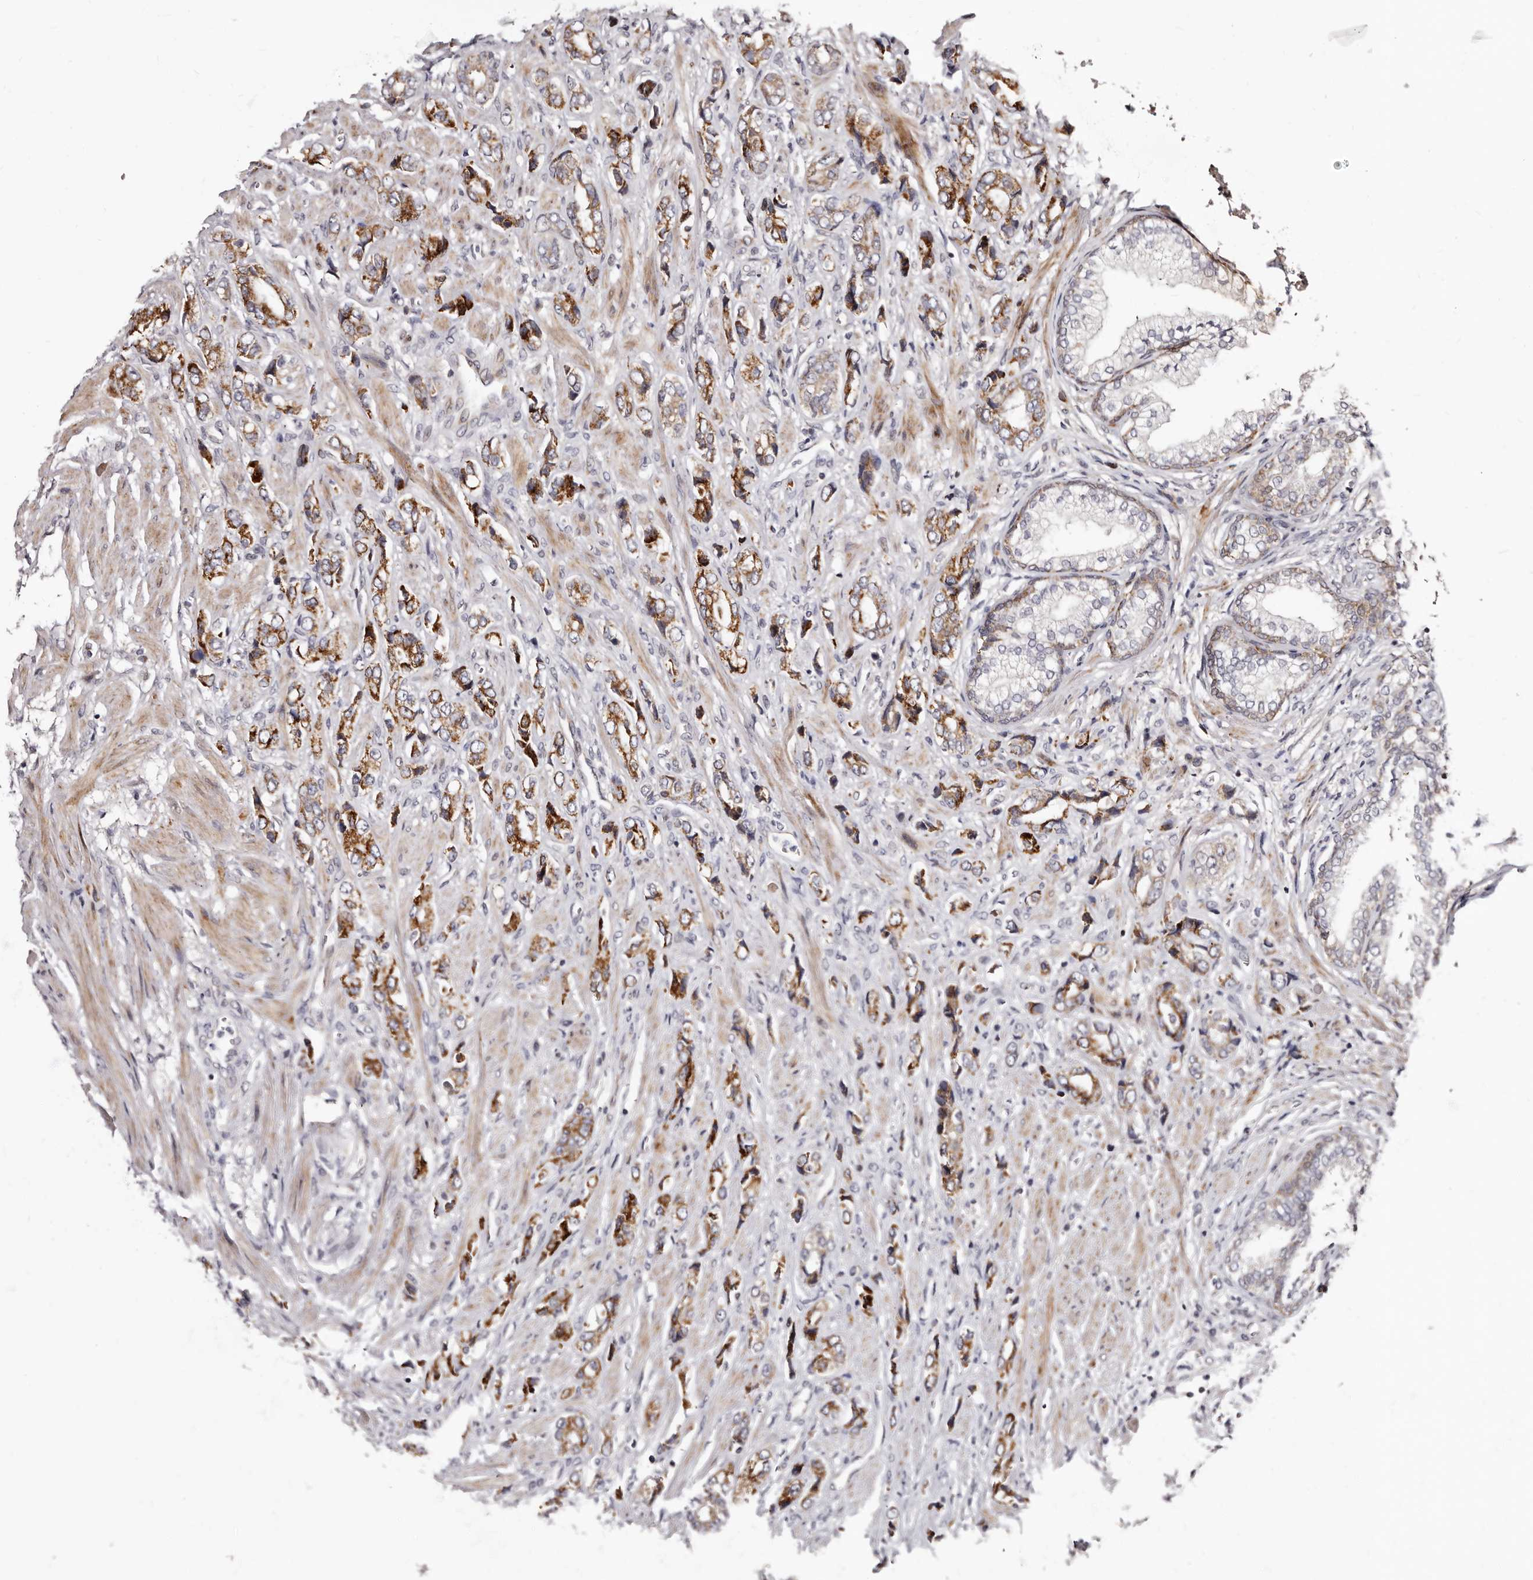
{"staining": {"intensity": "moderate", "quantity": ">75%", "location": "cytoplasmic/membranous"}, "tissue": "prostate cancer", "cell_type": "Tumor cells", "image_type": "cancer", "snomed": [{"axis": "morphology", "description": "Adenocarcinoma, High grade"}, {"axis": "topography", "description": "Prostate"}], "caption": "Prostate cancer (high-grade adenocarcinoma) stained with a protein marker reveals moderate staining in tumor cells.", "gene": "PHF20L1", "patient": {"sex": "male", "age": 61}}